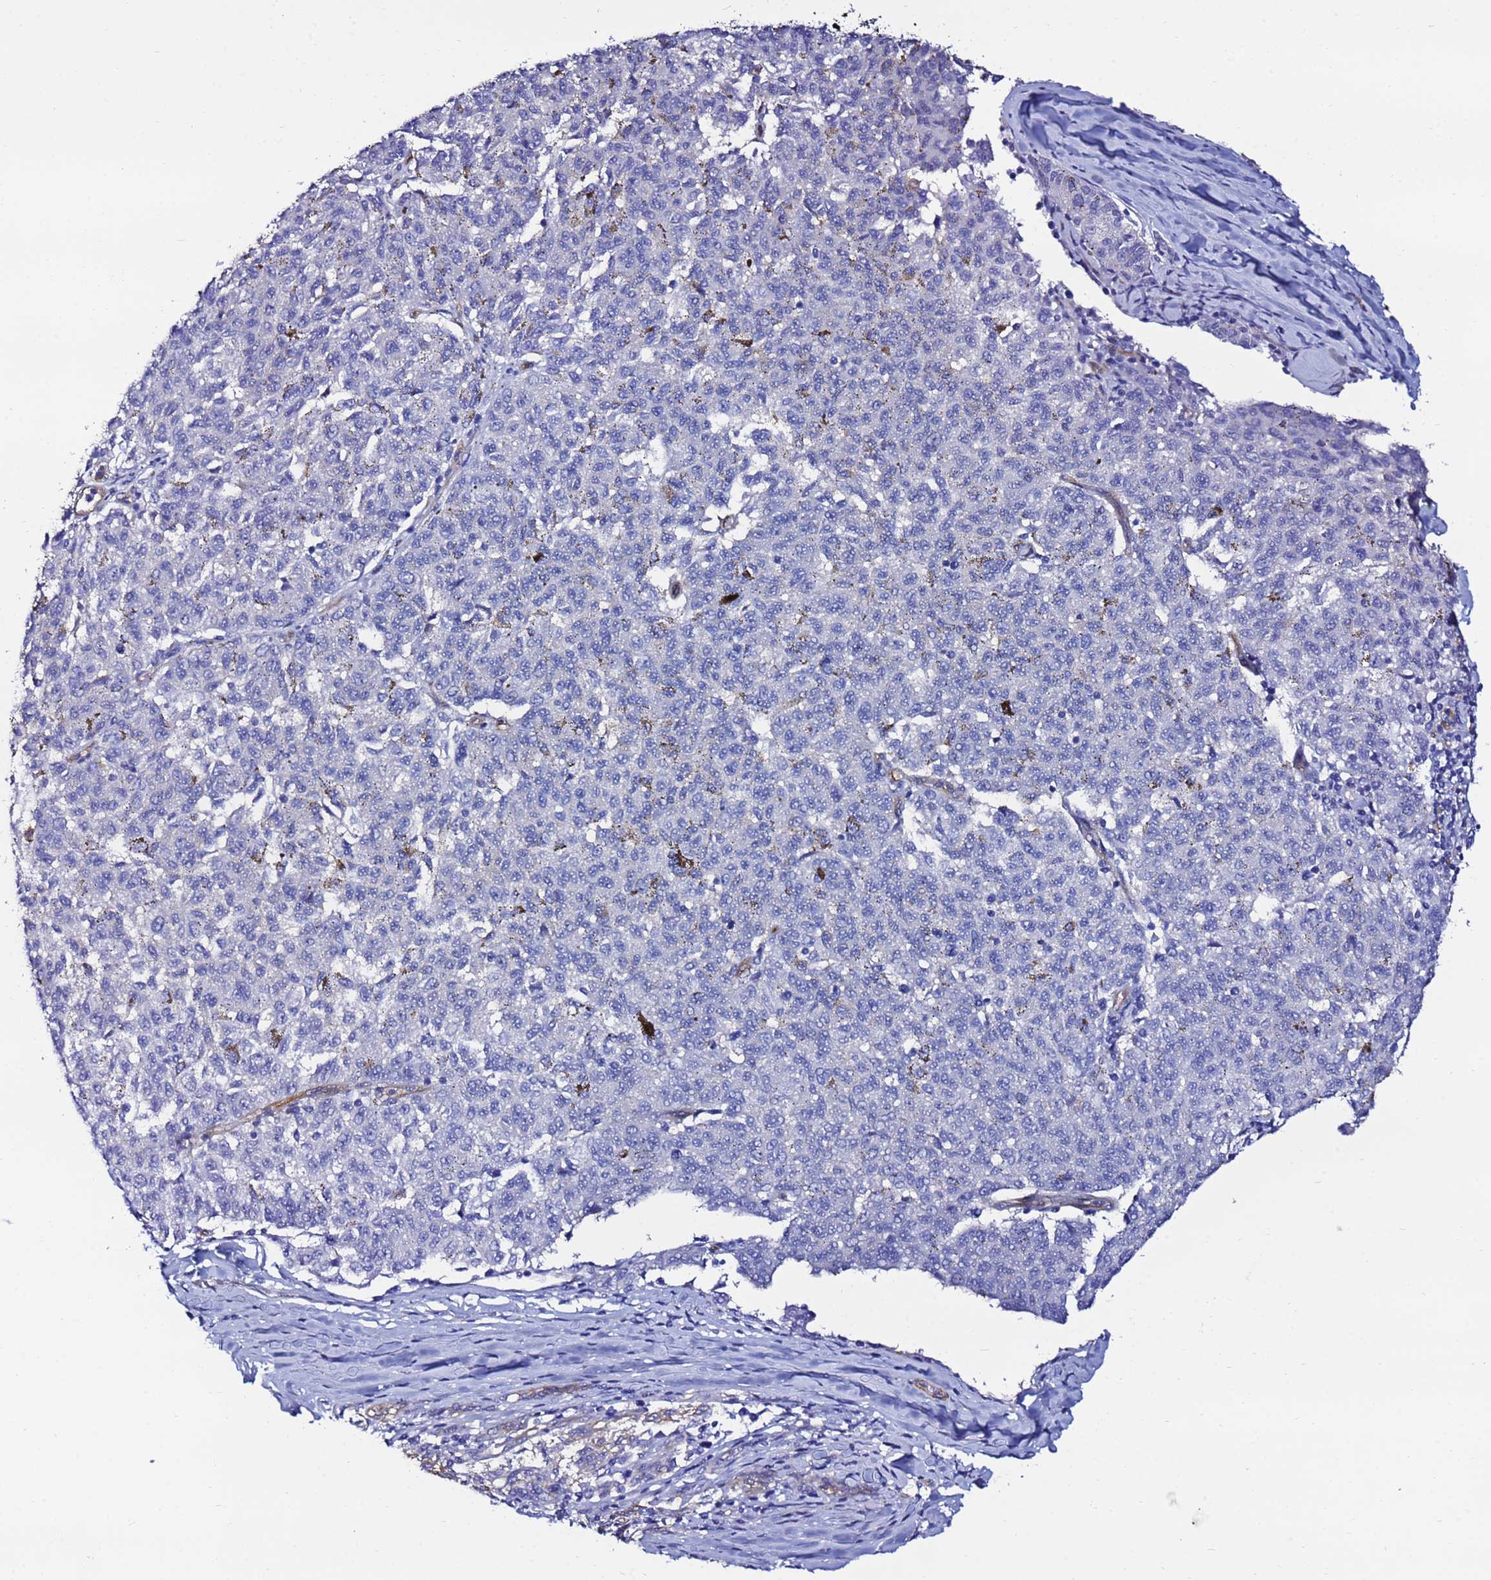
{"staining": {"intensity": "negative", "quantity": "none", "location": "none"}, "tissue": "melanoma", "cell_type": "Tumor cells", "image_type": "cancer", "snomed": [{"axis": "morphology", "description": "Malignant melanoma, NOS"}, {"axis": "topography", "description": "Skin"}], "caption": "Tumor cells are negative for protein expression in human malignant melanoma.", "gene": "DEFB104A", "patient": {"sex": "female", "age": 72}}